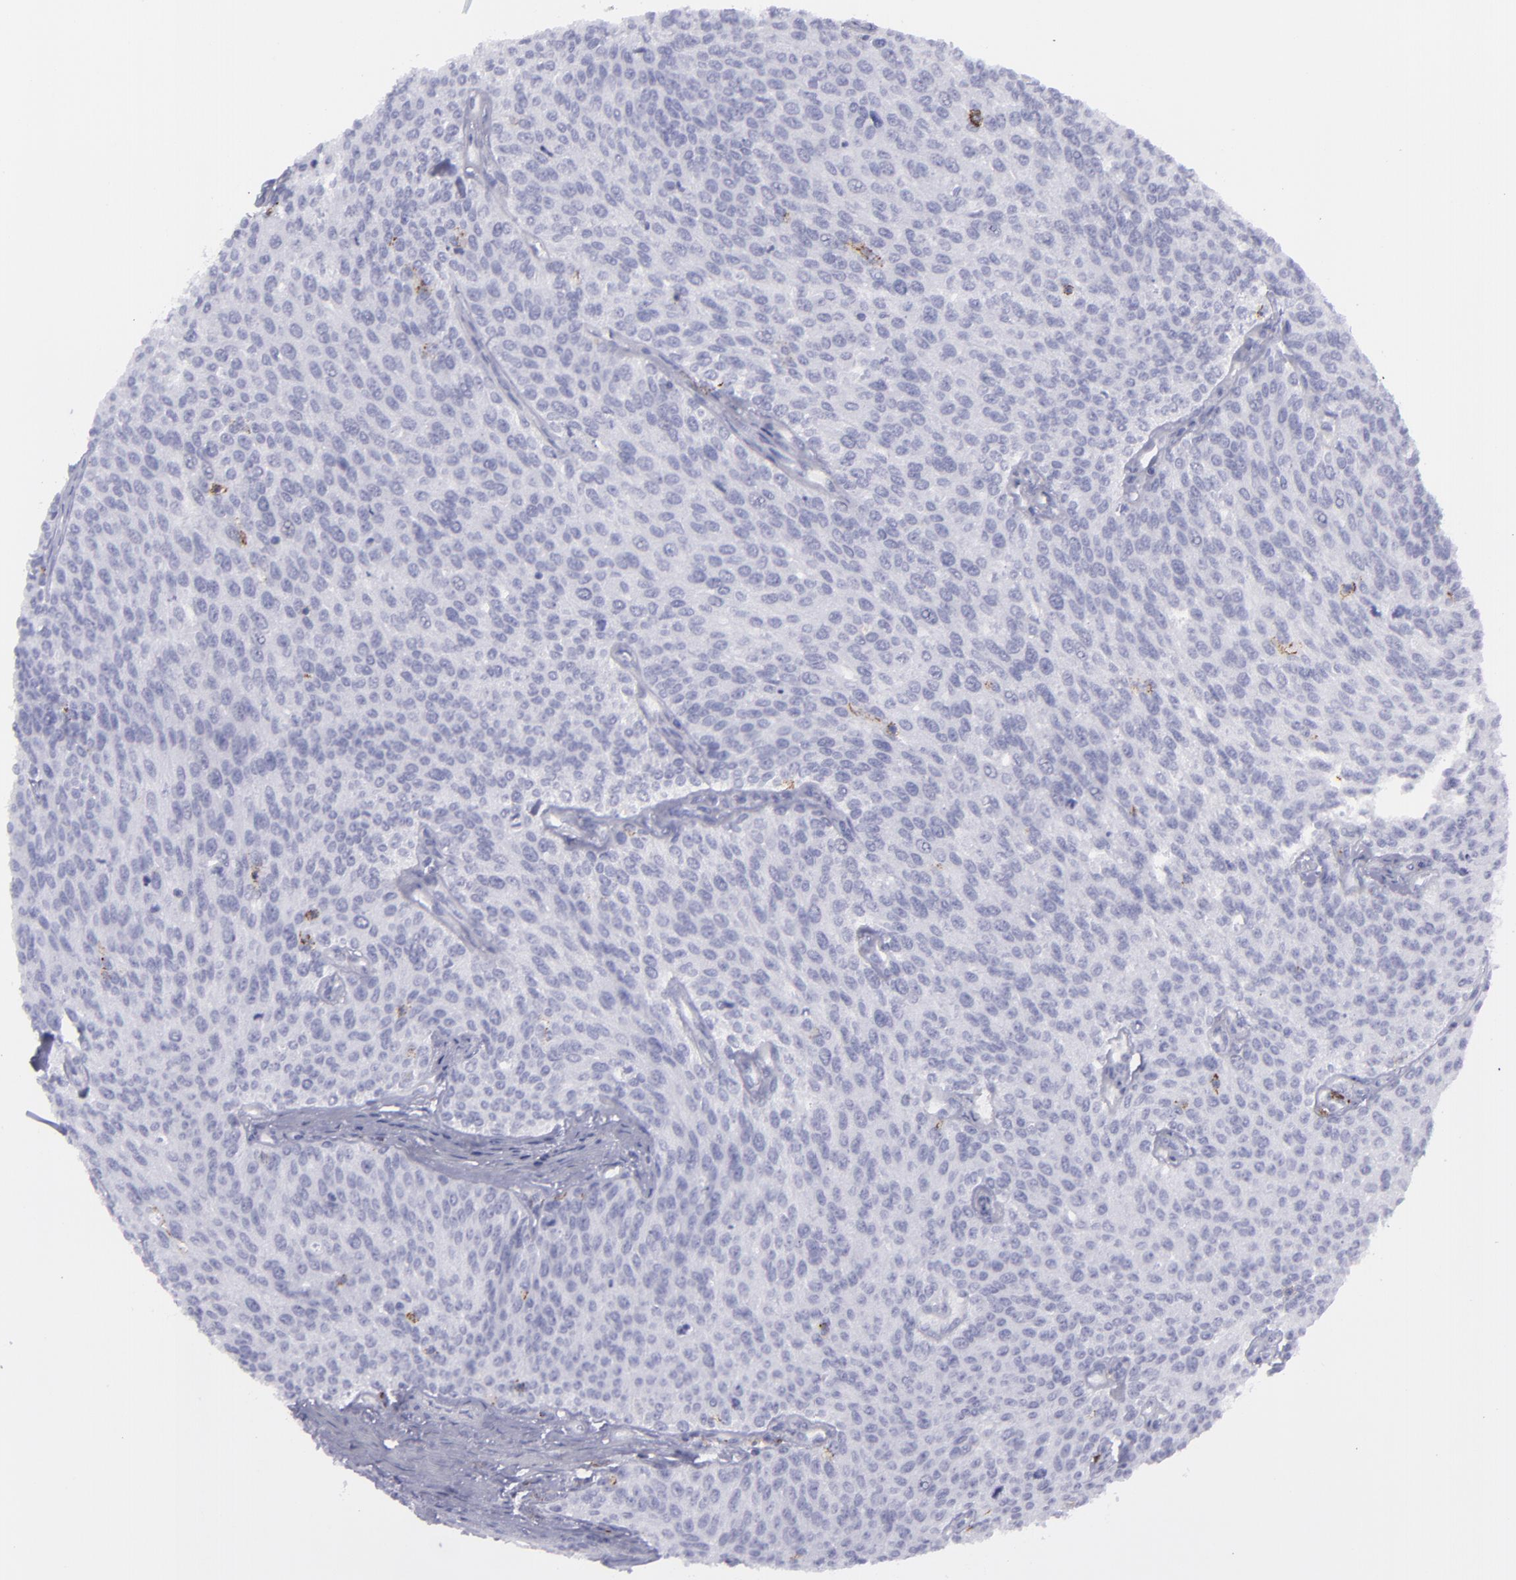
{"staining": {"intensity": "negative", "quantity": "none", "location": "none"}, "tissue": "urothelial cancer", "cell_type": "Tumor cells", "image_type": "cancer", "snomed": [{"axis": "morphology", "description": "Urothelial carcinoma, Low grade"}, {"axis": "topography", "description": "Urinary bladder"}], "caption": "High power microscopy micrograph of an immunohistochemistry (IHC) image of low-grade urothelial carcinoma, revealing no significant positivity in tumor cells. (Immunohistochemistry, brightfield microscopy, high magnification).", "gene": "SELPLG", "patient": {"sex": "female", "age": 73}}